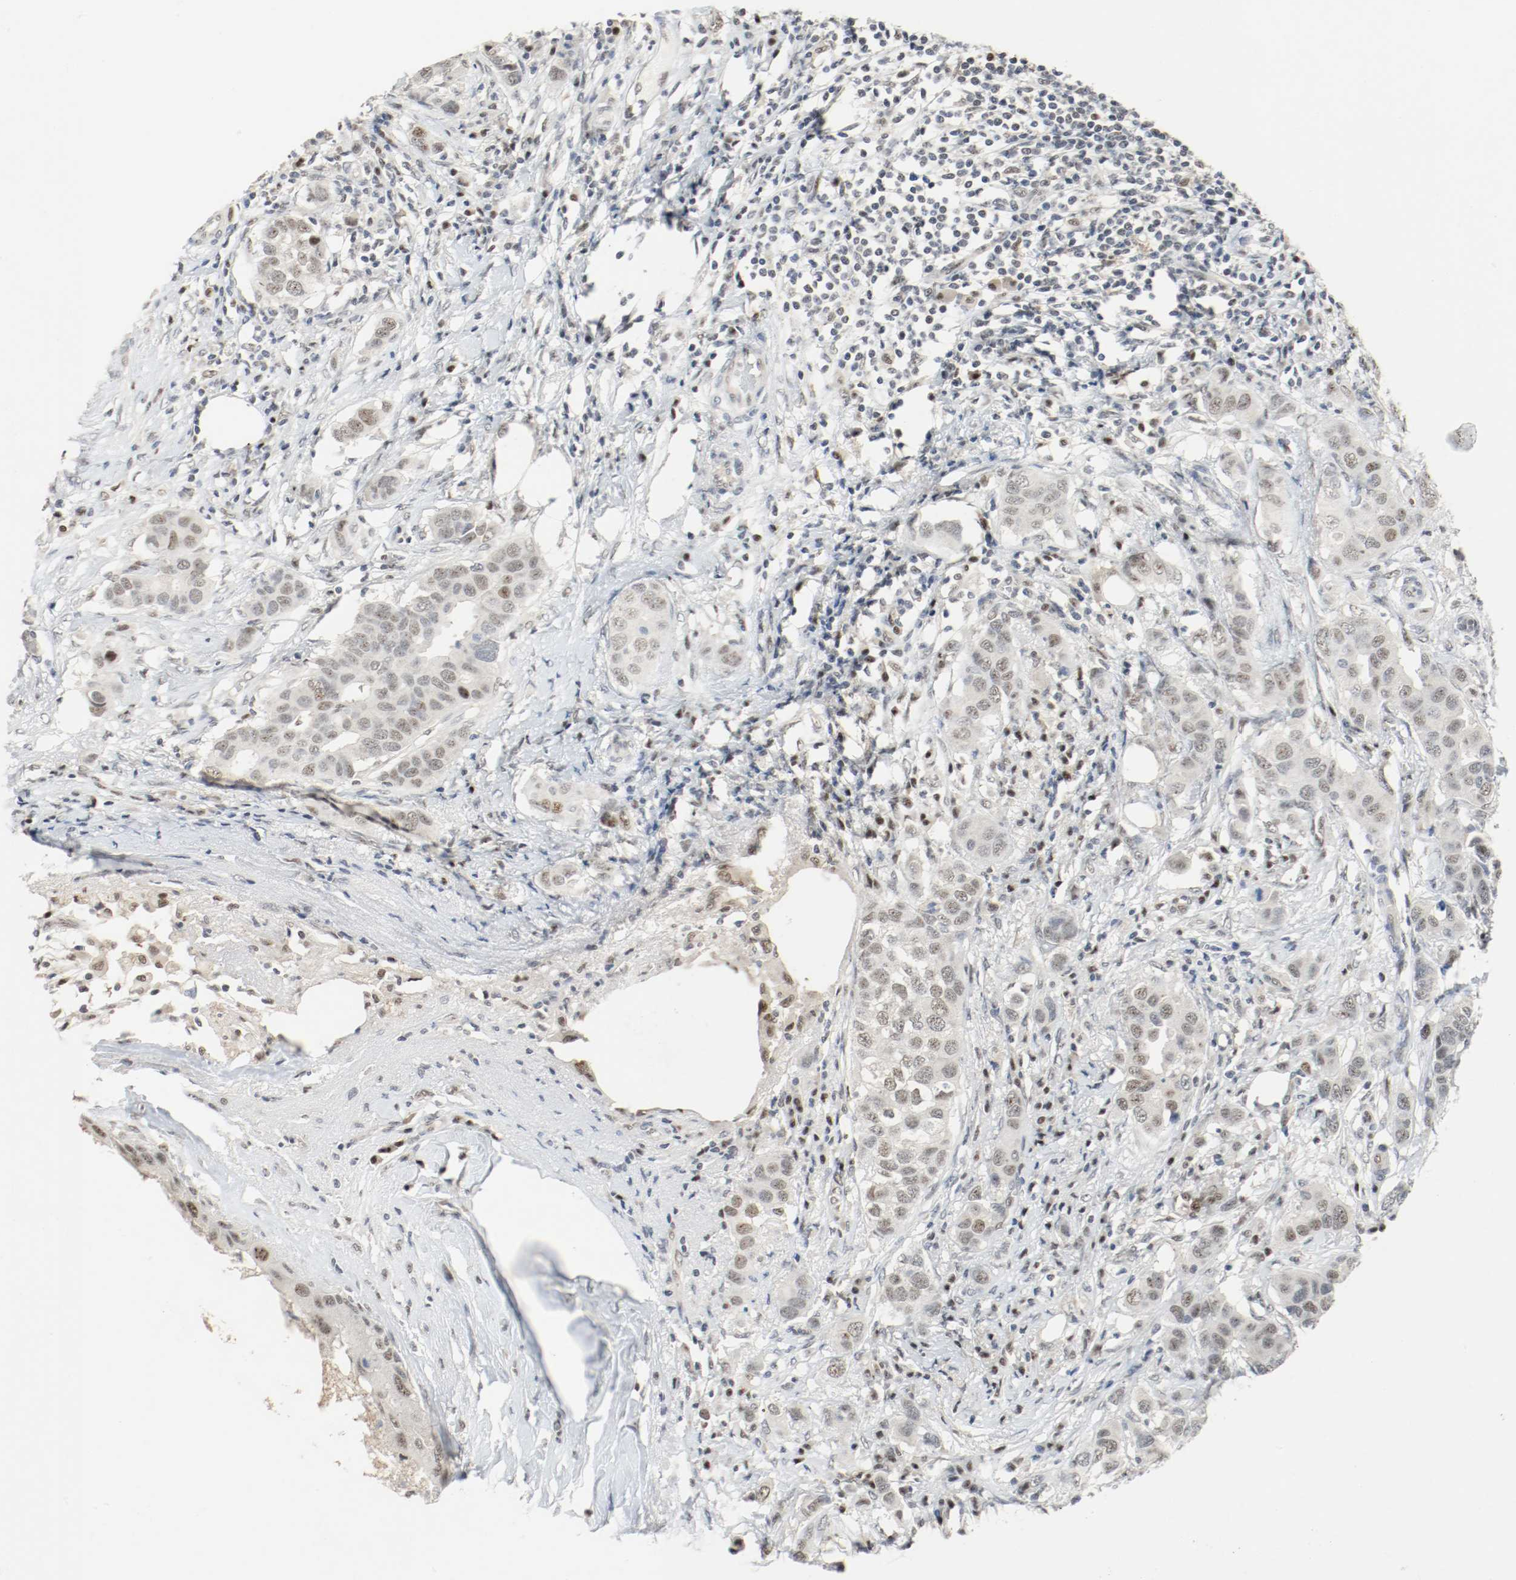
{"staining": {"intensity": "weak", "quantity": "25%-75%", "location": "nuclear"}, "tissue": "breast cancer", "cell_type": "Tumor cells", "image_type": "cancer", "snomed": [{"axis": "morphology", "description": "Duct carcinoma"}, {"axis": "topography", "description": "Breast"}], "caption": "About 25%-75% of tumor cells in human intraductal carcinoma (breast) demonstrate weak nuclear protein expression as visualized by brown immunohistochemical staining.", "gene": "ASH1L", "patient": {"sex": "female", "age": 50}}